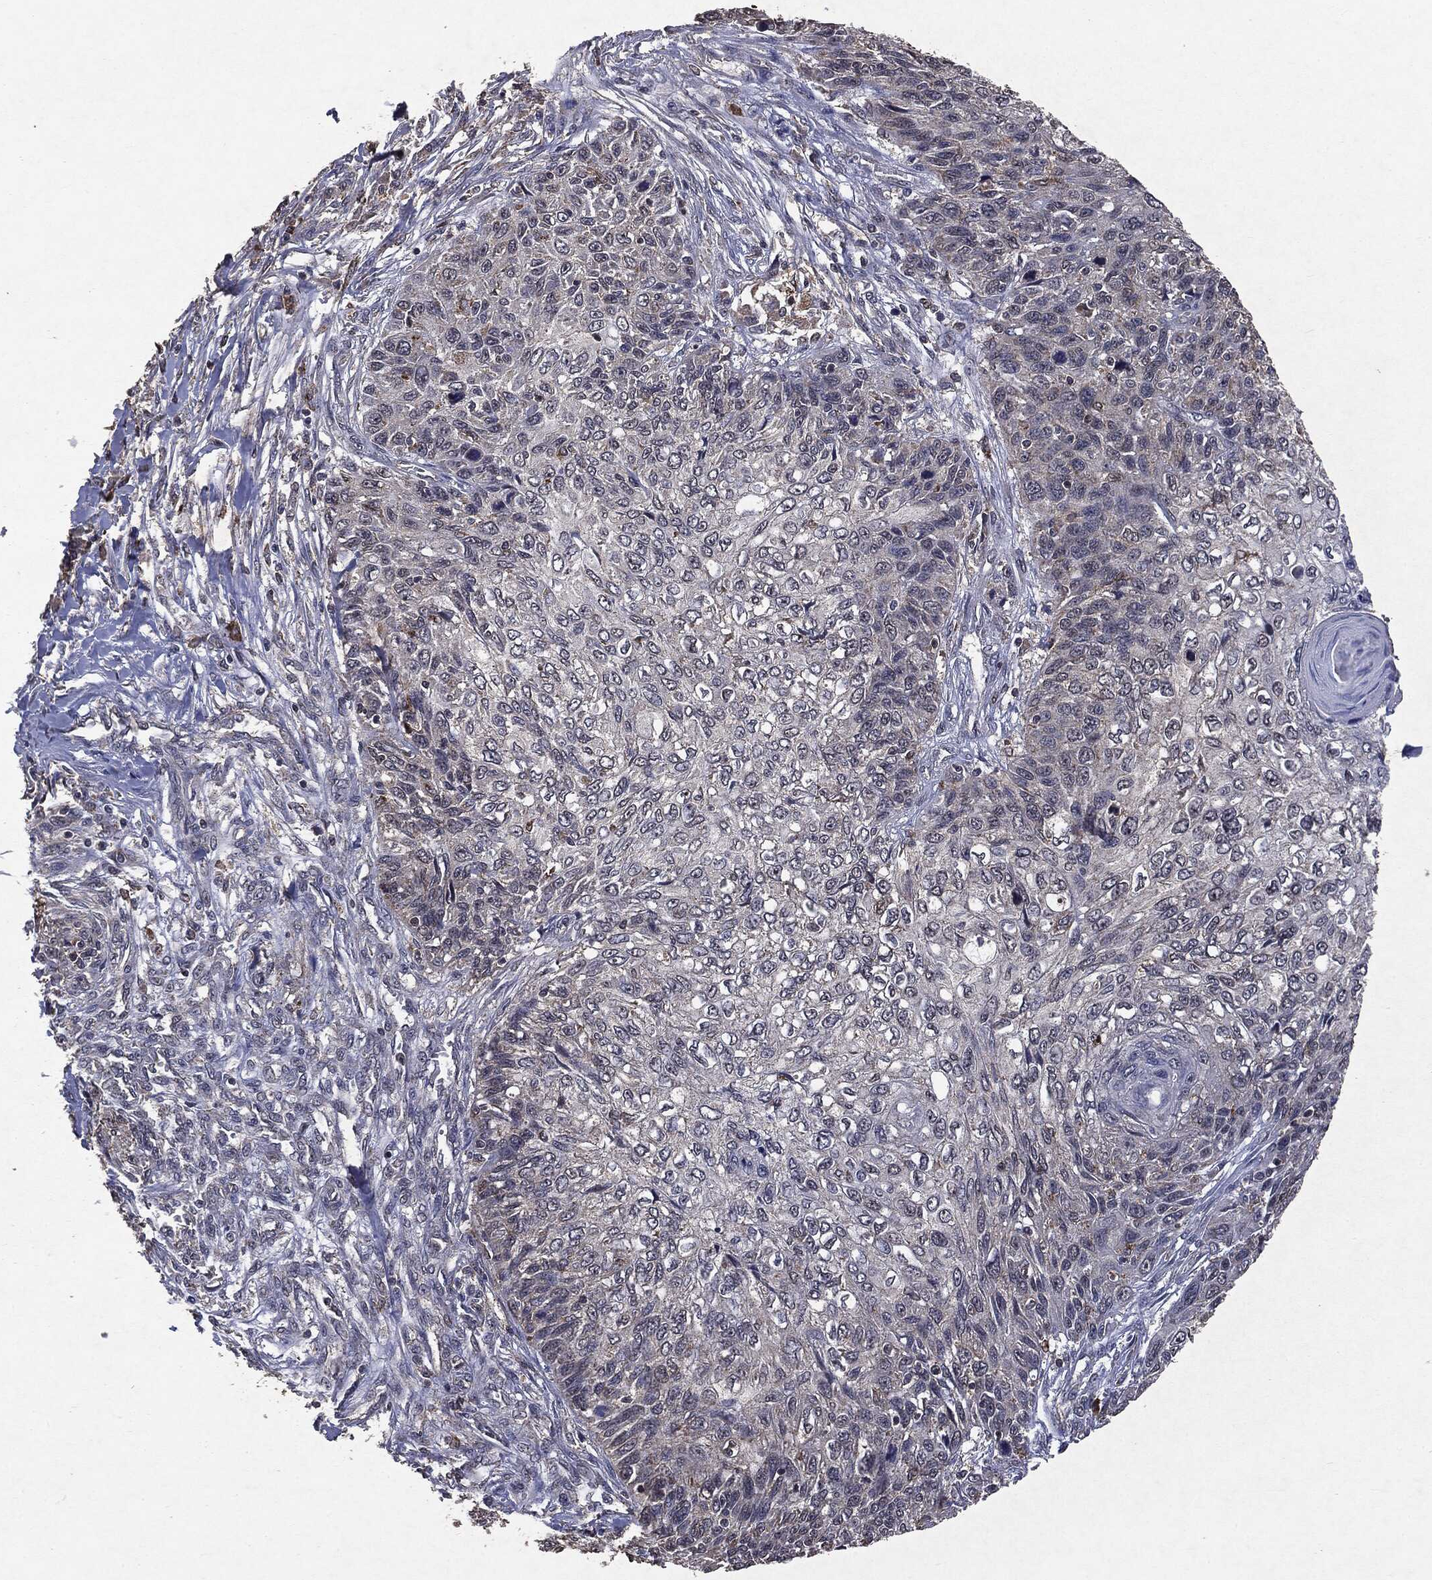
{"staining": {"intensity": "negative", "quantity": "none", "location": "none"}, "tissue": "skin cancer", "cell_type": "Tumor cells", "image_type": "cancer", "snomed": [{"axis": "morphology", "description": "Squamous cell carcinoma, NOS"}, {"axis": "topography", "description": "Skin"}], "caption": "DAB immunohistochemical staining of skin cancer (squamous cell carcinoma) displays no significant expression in tumor cells. Nuclei are stained in blue.", "gene": "PTEN", "patient": {"sex": "male", "age": 92}}